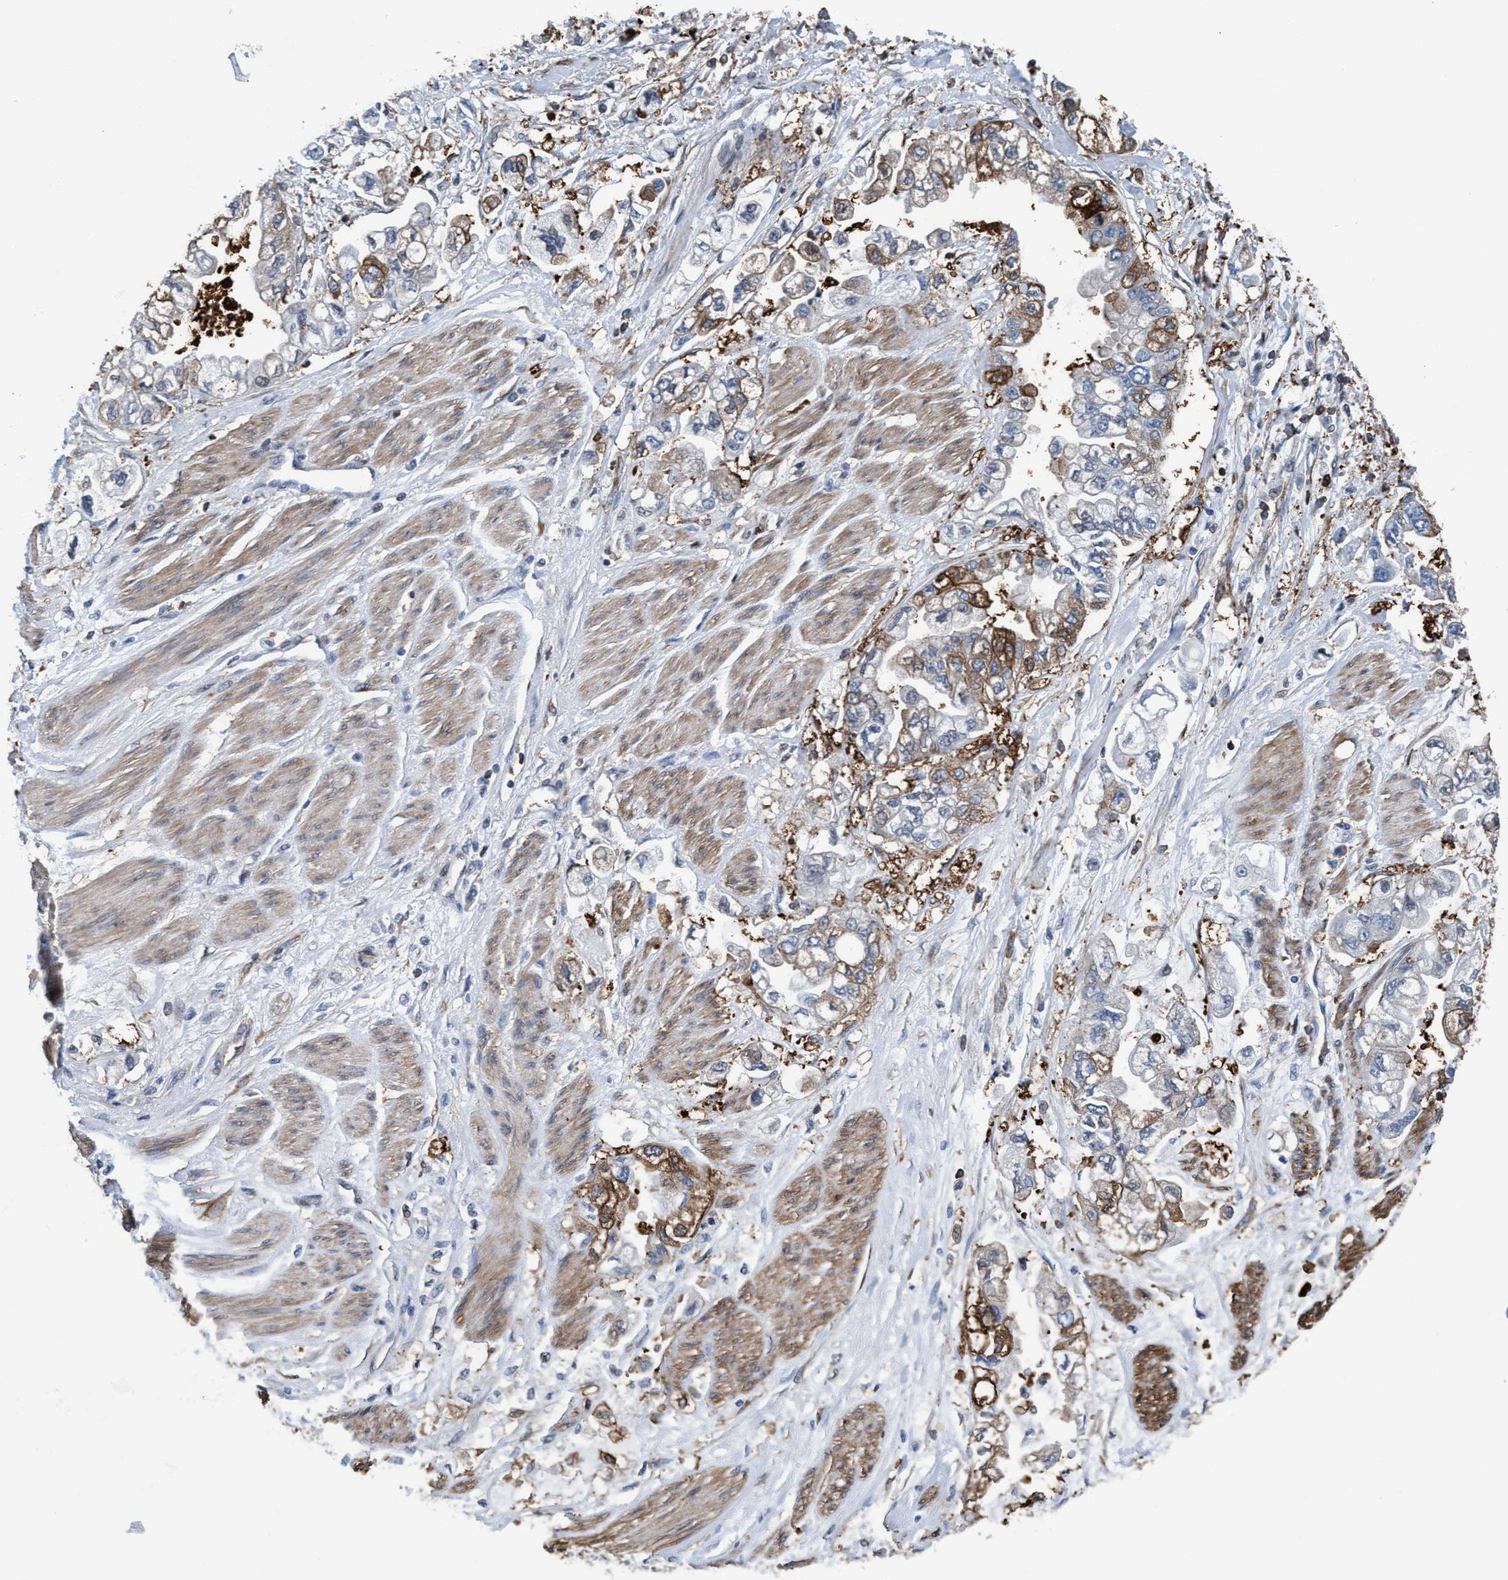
{"staining": {"intensity": "weak", "quantity": ">75%", "location": "cytoplasmic/membranous"}, "tissue": "stomach cancer", "cell_type": "Tumor cells", "image_type": "cancer", "snomed": [{"axis": "morphology", "description": "Normal tissue, NOS"}, {"axis": "morphology", "description": "Adenocarcinoma, NOS"}, {"axis": "topography", "description": "Stomach"}], "caption": "Adenocarcinoma (stomach) stained for a protein (brown) reveals weak cytoplasmic/membranous positive expression in about >75% of tumor cells.", "gene": "NMT1", "patient": {"sex": "male", "age": 62}}